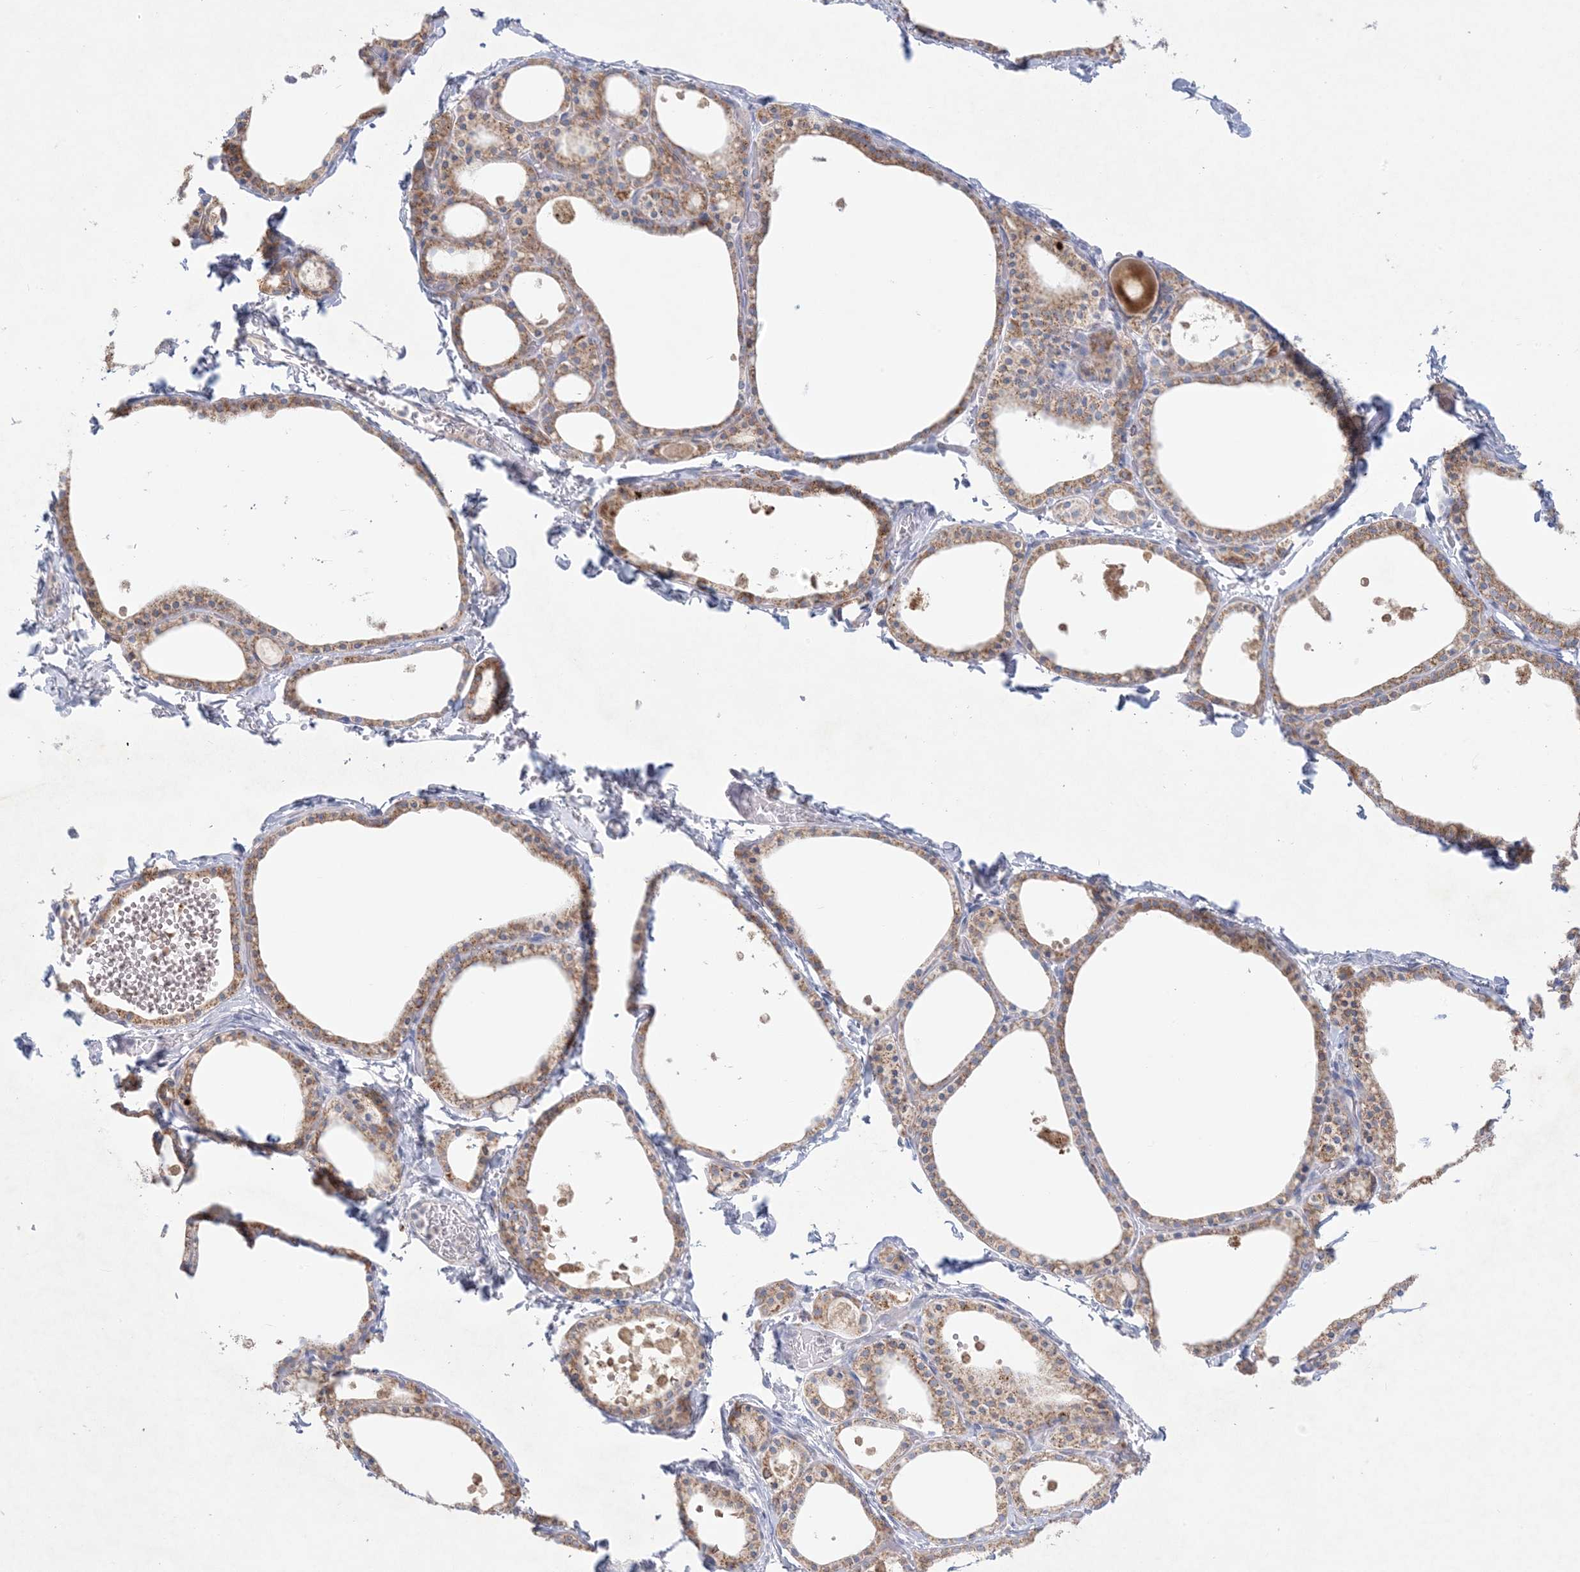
{"staining": {"intensity": "moderate", "quantity": ">75%", "location": "cytoplasmic/membranous"}, "tissue": "thyroid gland", "cell_type": "Glandular cells", "image_type": "normal", "snomed": [{"axis": "morphology", "description": "Normal tissue, NOS"}, {"axis": "topography", "description": "Thyroid gland"}], "caption": "This photomicrograph demonstrates immunohistochemistry (IHC) staining of benign thyroid gland, with medium moderate cytoplasmic/membranous staining in approximately >75% of glandular cells.", "gene": "KCTD6", "patient": {"sex": "male", "age": 56}}